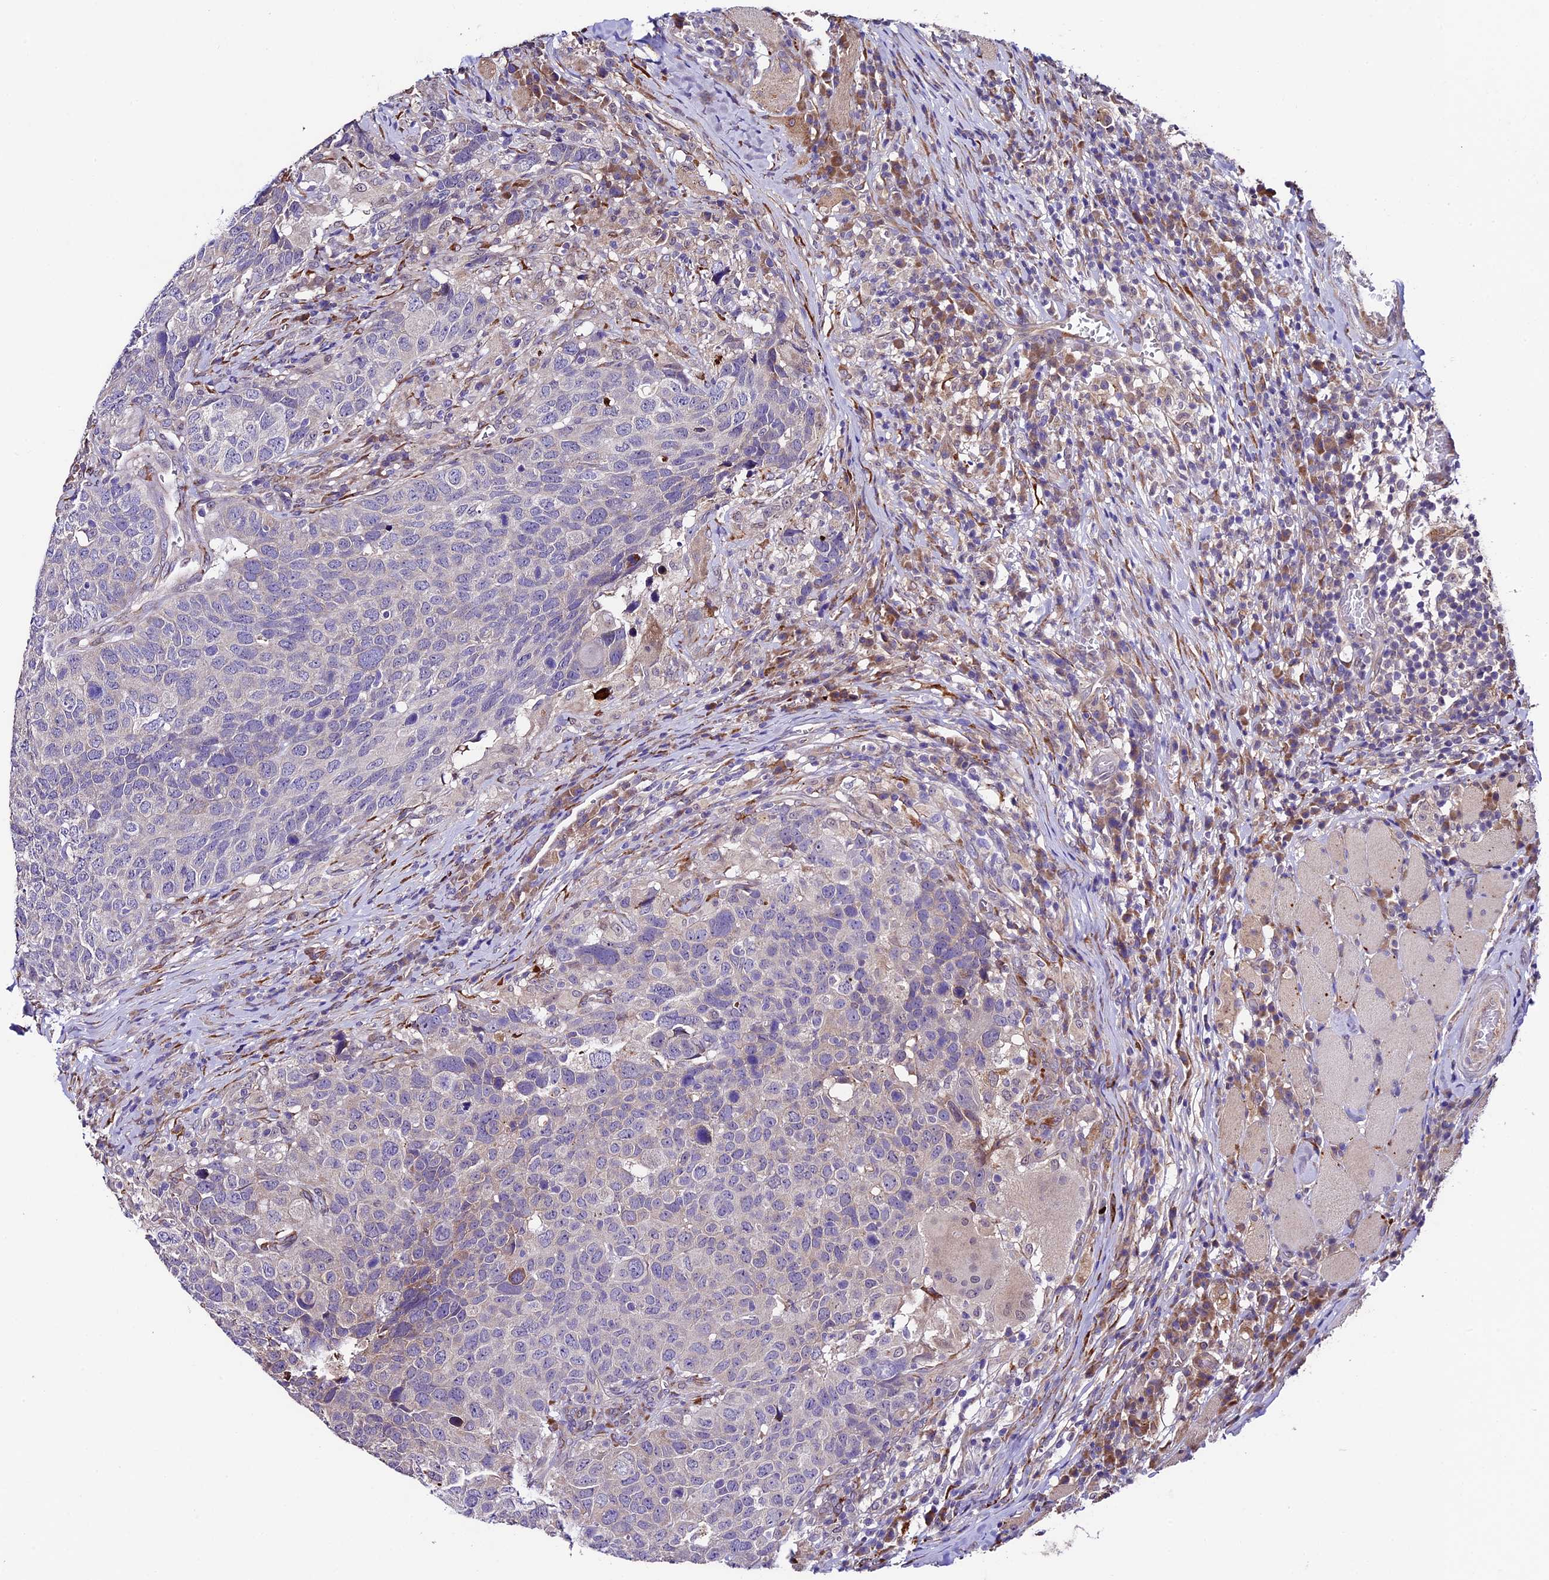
{"staining": {"intensity": "negative", "quantity": "none", "location": "none"}, "tissue": "head and neck cancer", "cell_type": "Tumor cells", "image_type": "cancer", "snomed": [{"axis": "morphology", "description": "Squamous cell carcinoma, NOS"}, {"axis": "topography", "description": "Head-Neck"}], "caption": "An immunohistochemistry (IHC) photomicrograph of squamous cell carcinoma (head and neck) is shown. There is no staining in tumor cells of squamous cell carcinoma (head and neck).", "gene": "LSM7", "patient": {"sex": "male", "age": 66}}